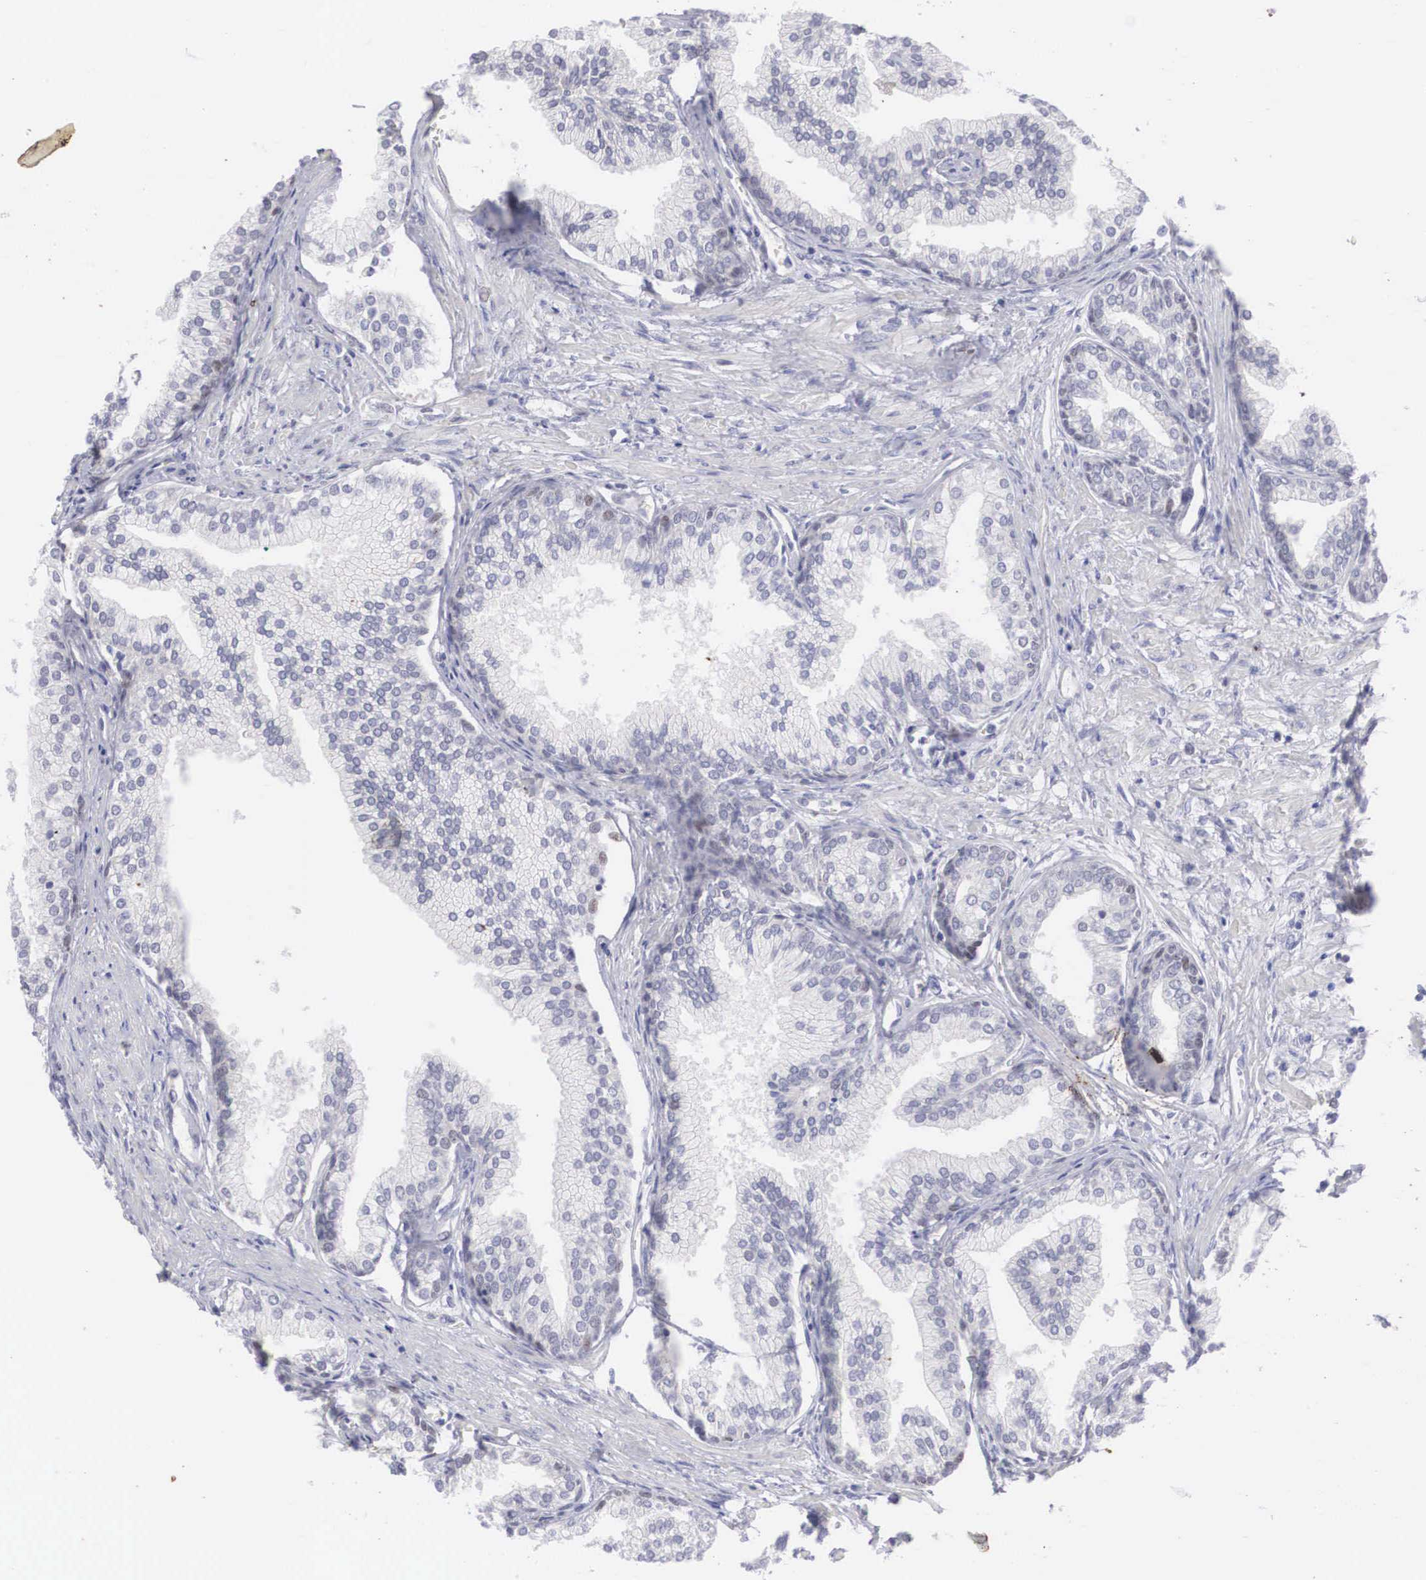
{"staining": {"intensity": "weak", "quantity": "<25%", "location": "cytoplasmic/membranous,nuclear"}, "tissue": "prostate", "cell_type": "Glandular cells", "image_type": "normal", "snomed": [{"axis": "morphology", "description": "Normal tissue, NOS"}, {"axis": "topography", "description": "Prostate"}], "caption": "Immunohistochemistry micrograph of benign prostate stained for a protein (brown), which shows no positivity in glandular cells.", "gene": "RBPJ", "patient": {"sex": "male", "age": 68}}